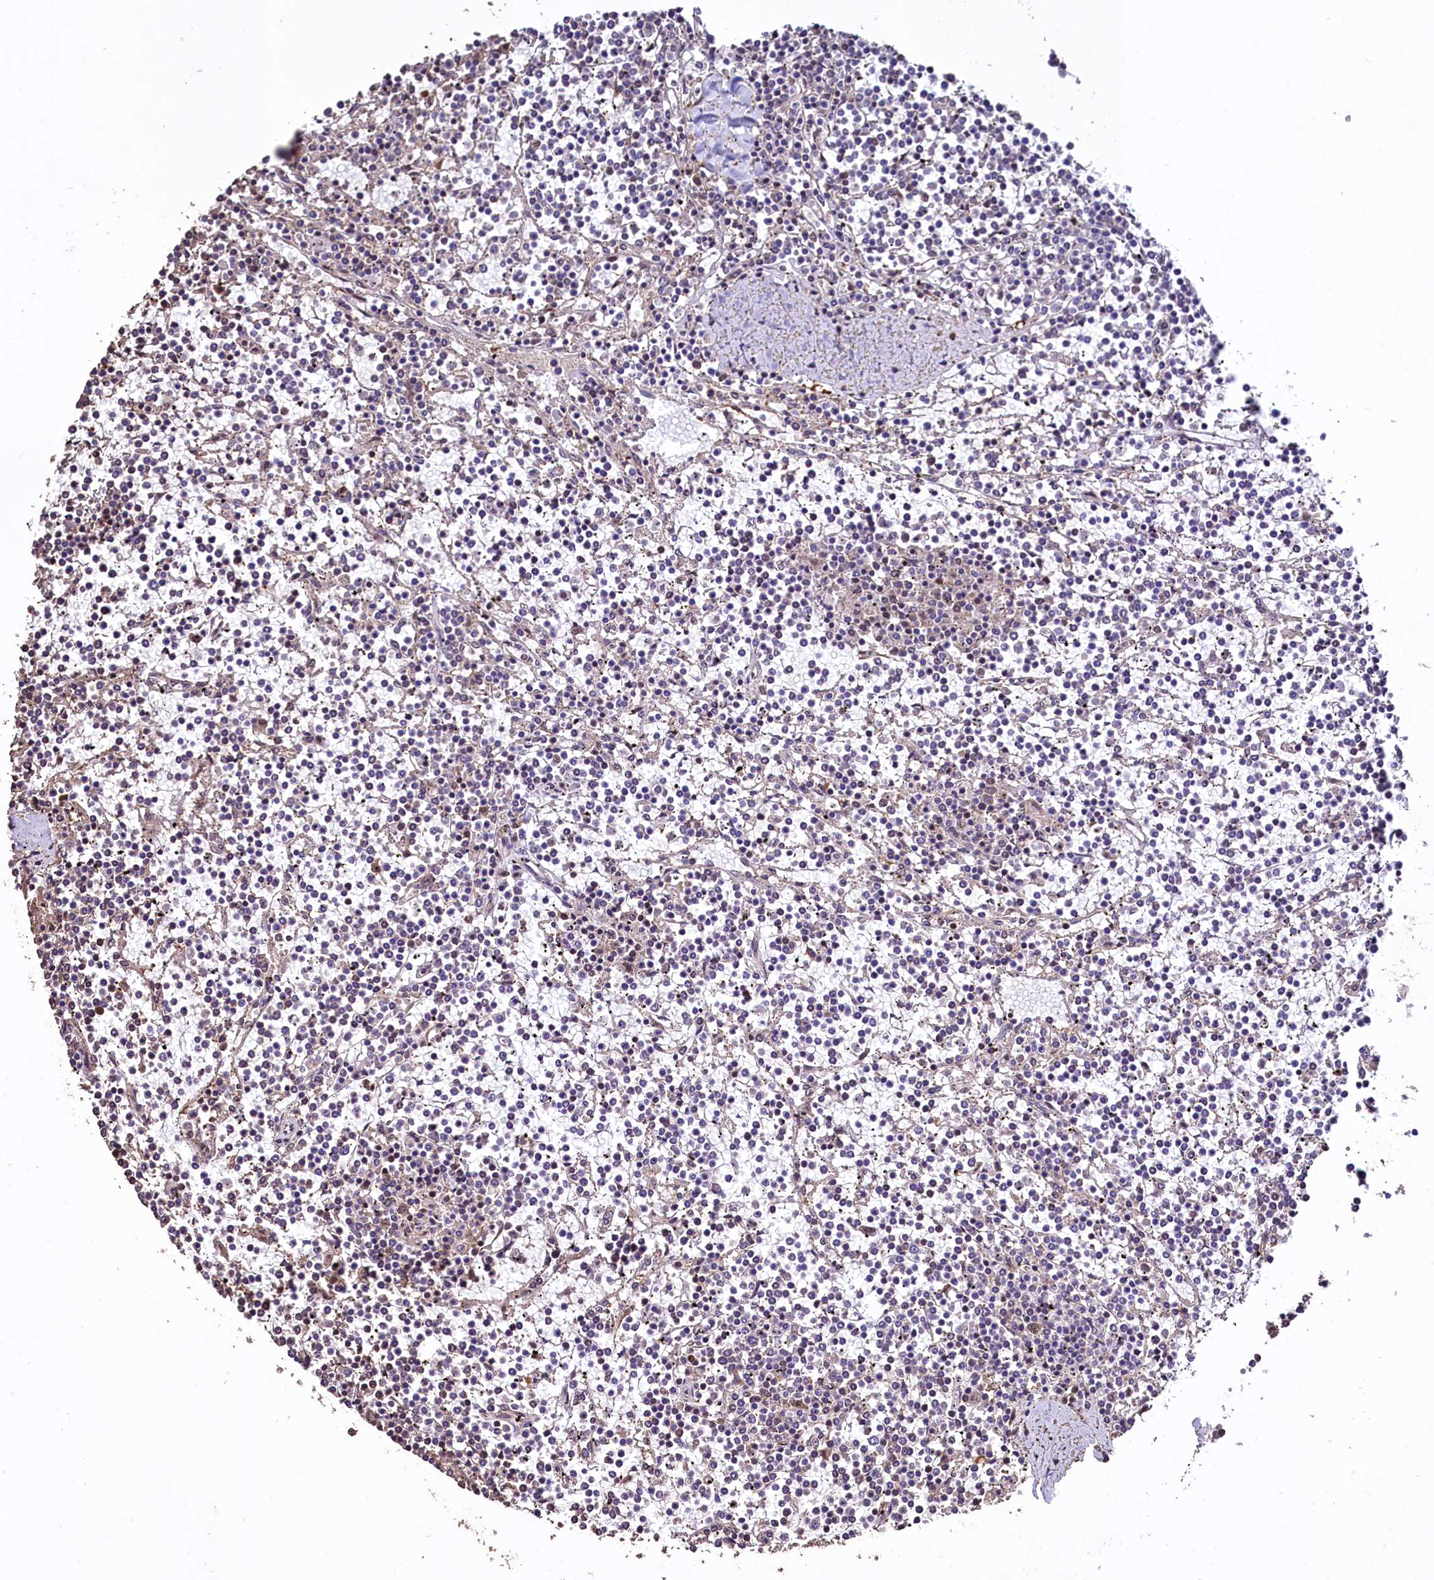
{"staining": {"intensity": "weak", "quantity": "<25%", "location": "nuclear"}, "tissue": "lymphoma", "cell_type": "Tumor cells", "image_type": "cancer", "snomed": [{"axis": "morphology", "description": "Malignant lymphoma, non-Hodgkin's type, Low grade"}, {"axis": "topography", "description": "Spleen"}], "caption": "Tumor cells are negative for brown protein staining in lymphoma. (Immunohistochemistry, brightfield microscopy, high magnification).", "gene": "SFSWAP", "patient": {"sex": "female", "age": 19}}